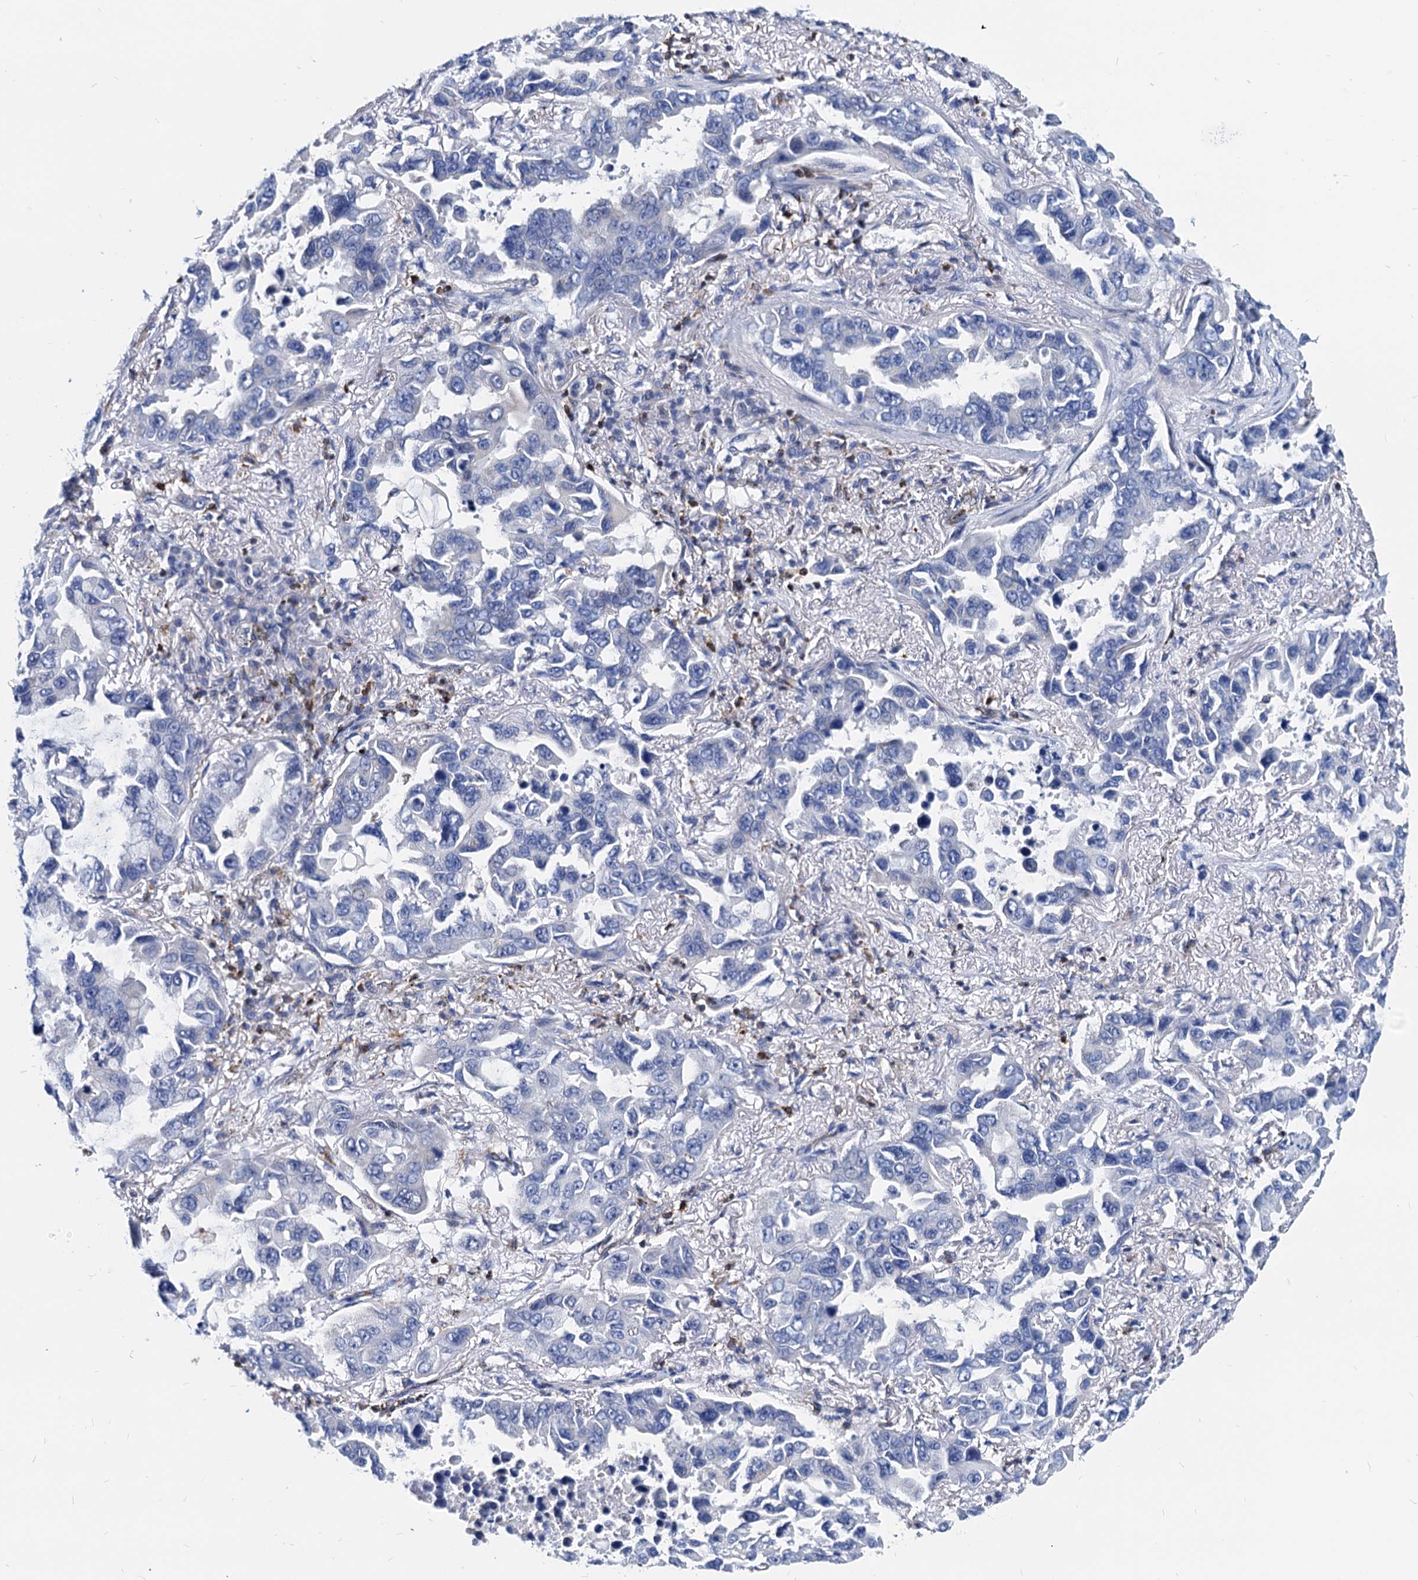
{"staining": {"intensity": "negative", "quantity": "none", "location": "none"}, "tissue": "lung cancer", "cell_type": "Tumor cells", "image_type": "cancer", "snomed": [{"axis": "morphology", "description": "Adenocarcinoma, NOS"}, {"axis": "topography", "description": "Lung"}], "caption": "A micrograph of lung cancer stained for a protein displays no brown staining in tumor cells.", "gene": "LCP2", "patient": {"sex": "male", "age": 64}}